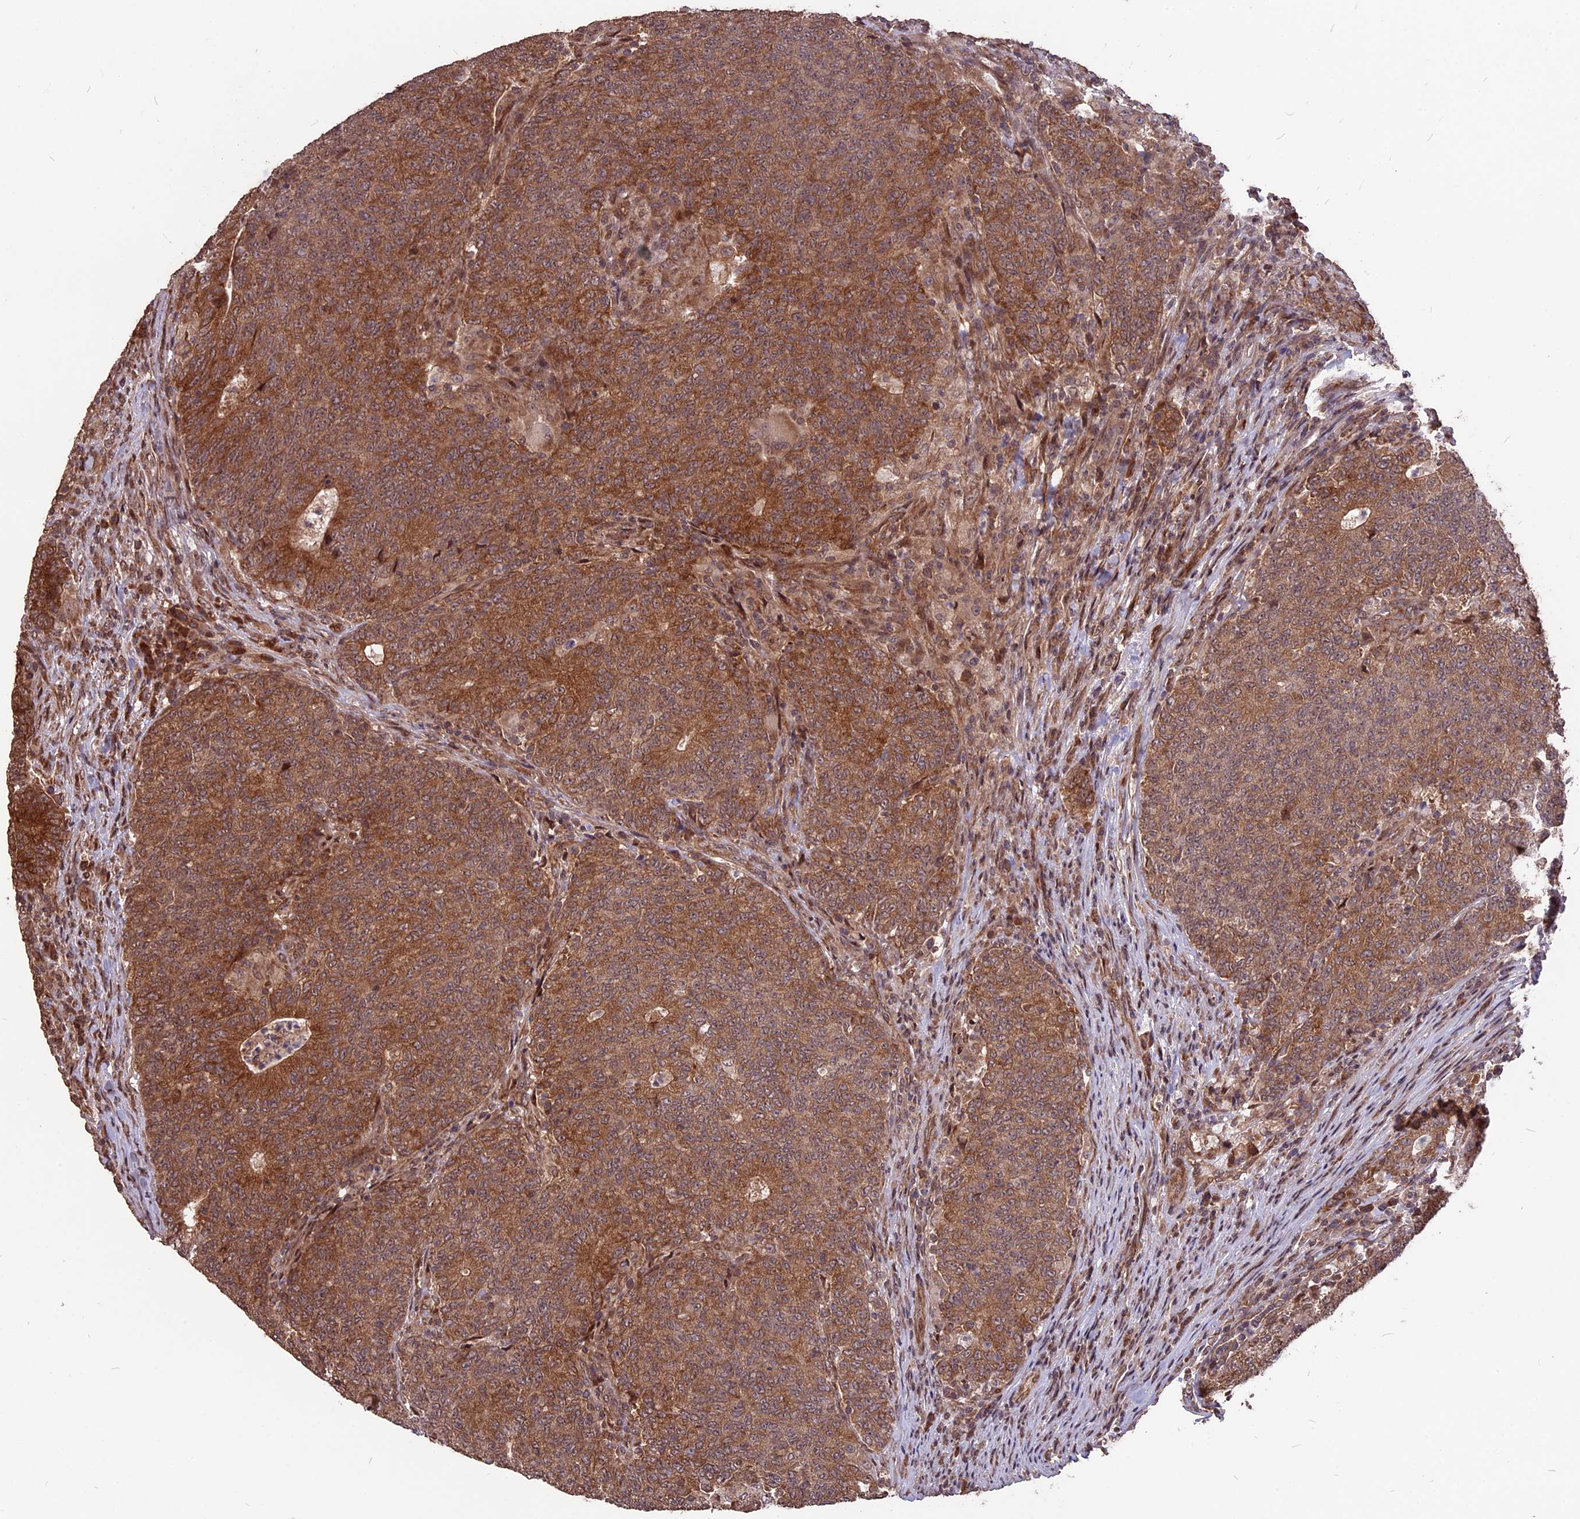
{"staining": {"intensity": "moderate", "quantity": ">75%", "location": "cytoplasmic/membranous"}, "tissue": "colorectal cancer", "cell_type": "Tumor cells", "image_type": "cancer", "snomed": [{"axis": "morphology", "description": "Adenocarcinoma, NOS"}, {"axis": "topography", "description": "Colon"}], "caption": "Immunohistochemistry staining of colorectal cancer, which demonstrates medium levels of moderate cytoplasmic/membranous expression in approximately >75% of tumor cells indicating moderate cytoplasmic/membranous protein positivity. The staining was performed using DAB (brown) for protein detection and nuclei were counterstained in hematoxylin (blue).", "gene": "ZNF598", "patient": {"sex": "female", "age": 75}}